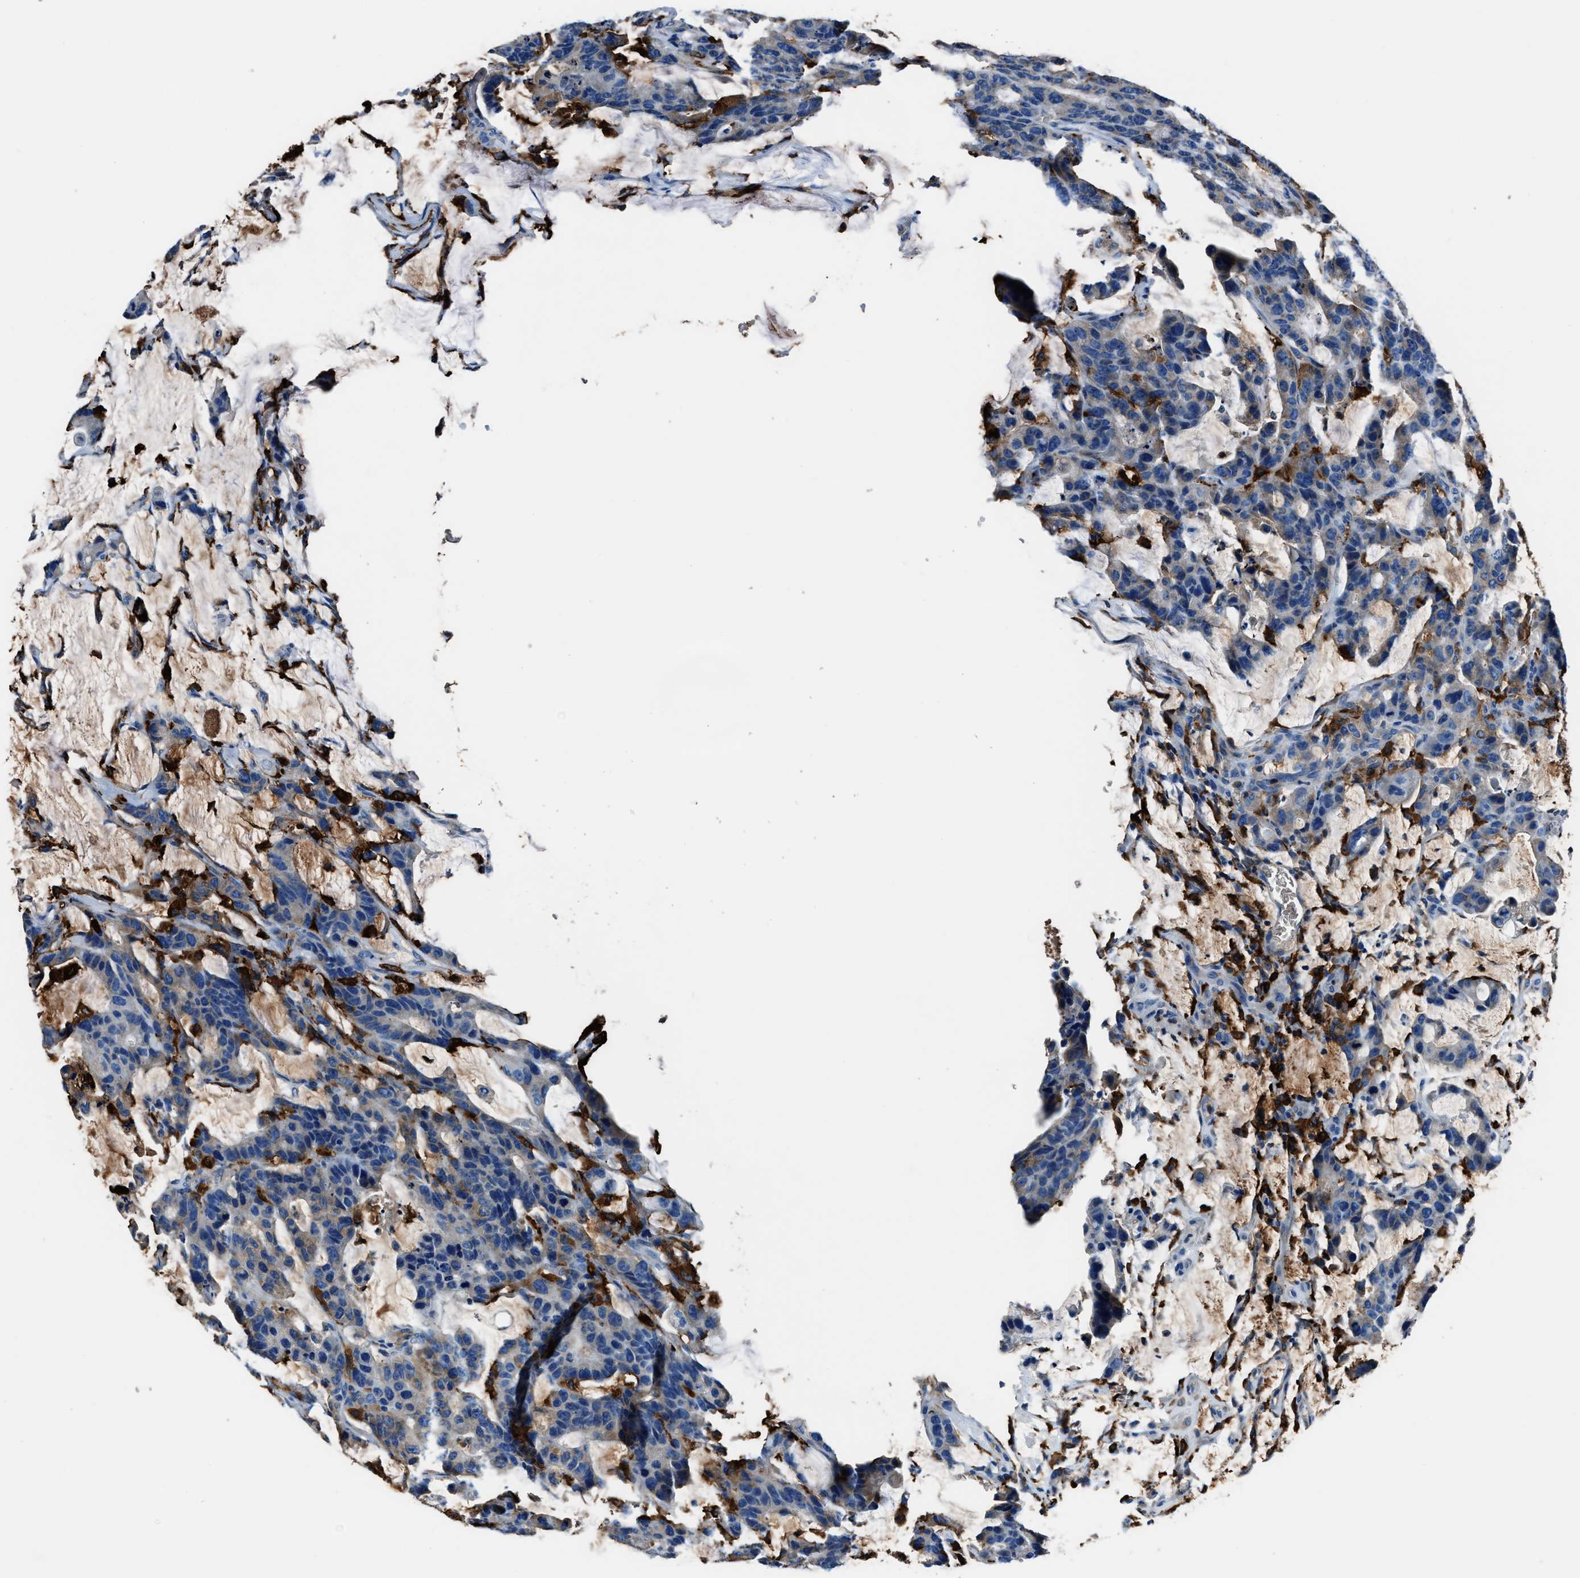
{"staining": {"intensity": "weak", "quantity": "<25%", "location": "cytoplasmic/membranous"}, "tissue": "colorectal cancer", "cell_type": "Tumor cells", "image_type": "cancer", "snomed": [{"axis": "morphology", "description": "Adenocarcinoma, NOS"}, {"axis": "topography", "description": "Colon"}], "caption": "A micrograph of human colorectal adenocarcinoma is negative for staining in tumor cells. The staining is performed using DAB brown chromogen with nuclei counter-stained in using hematoxylin.", "gene": "FTL", "patient": {"sex": "male", "age": 76}}